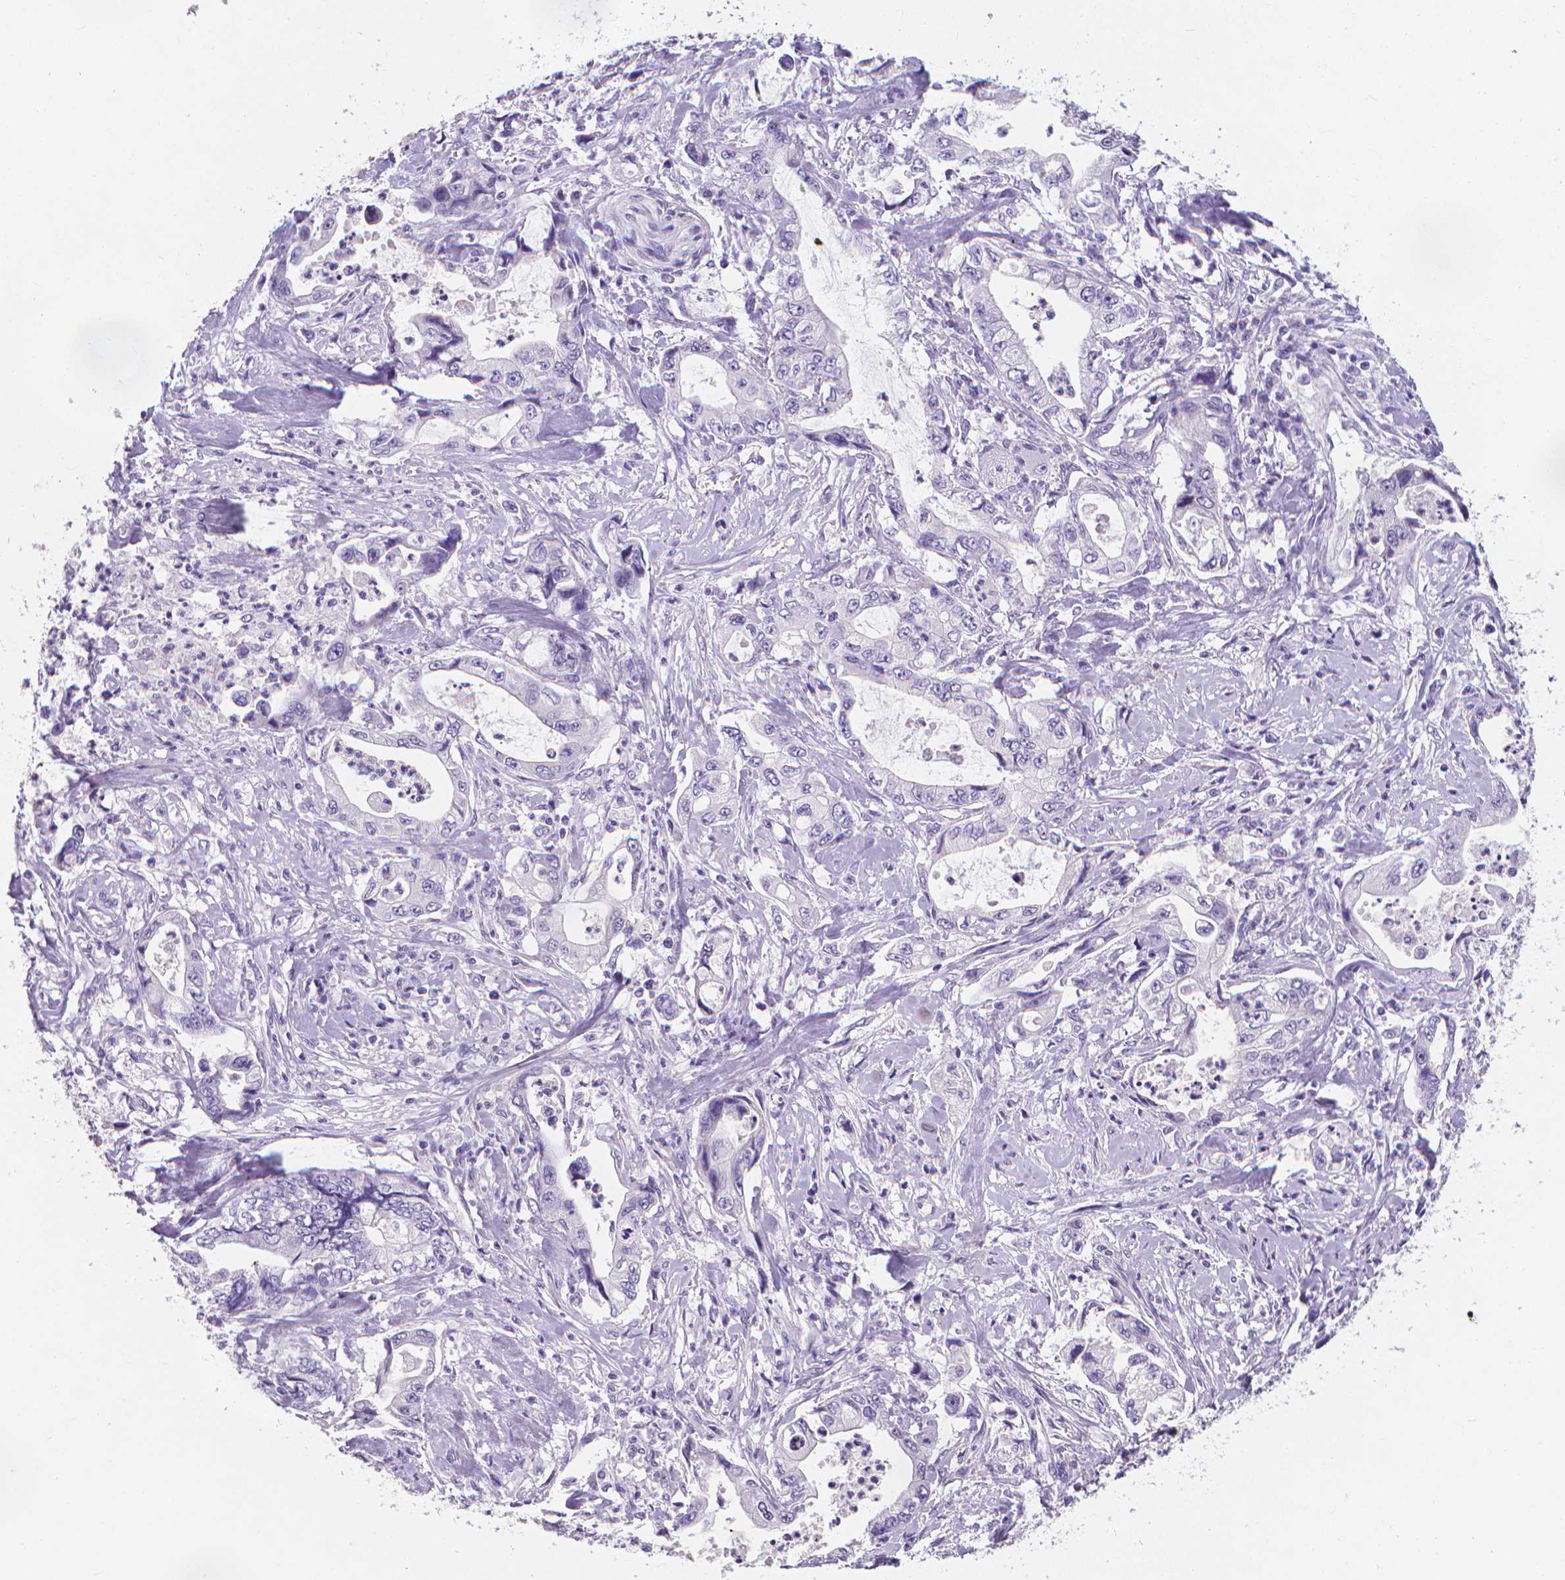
{"staining": {"intensity": "negative", "quantity": "none", "location": "none"}, "tissue": "stomach cancer", "cell_type": "Tumor cells", "image_type": "cancer", "snomed": [{"axis": "morphology", "description": "Adenocarcinoma, NOS"}, {"axis": "topography", "description": "Pancreas"}, {"axis": "topography", "description": "Stomach, upper"}], "caption": "The micrograph displays no staining of tumor cells in stomach adenocarcinoma.", "gene": "XPNPEP2", "patient": {"sex": "male", "age": 77}}